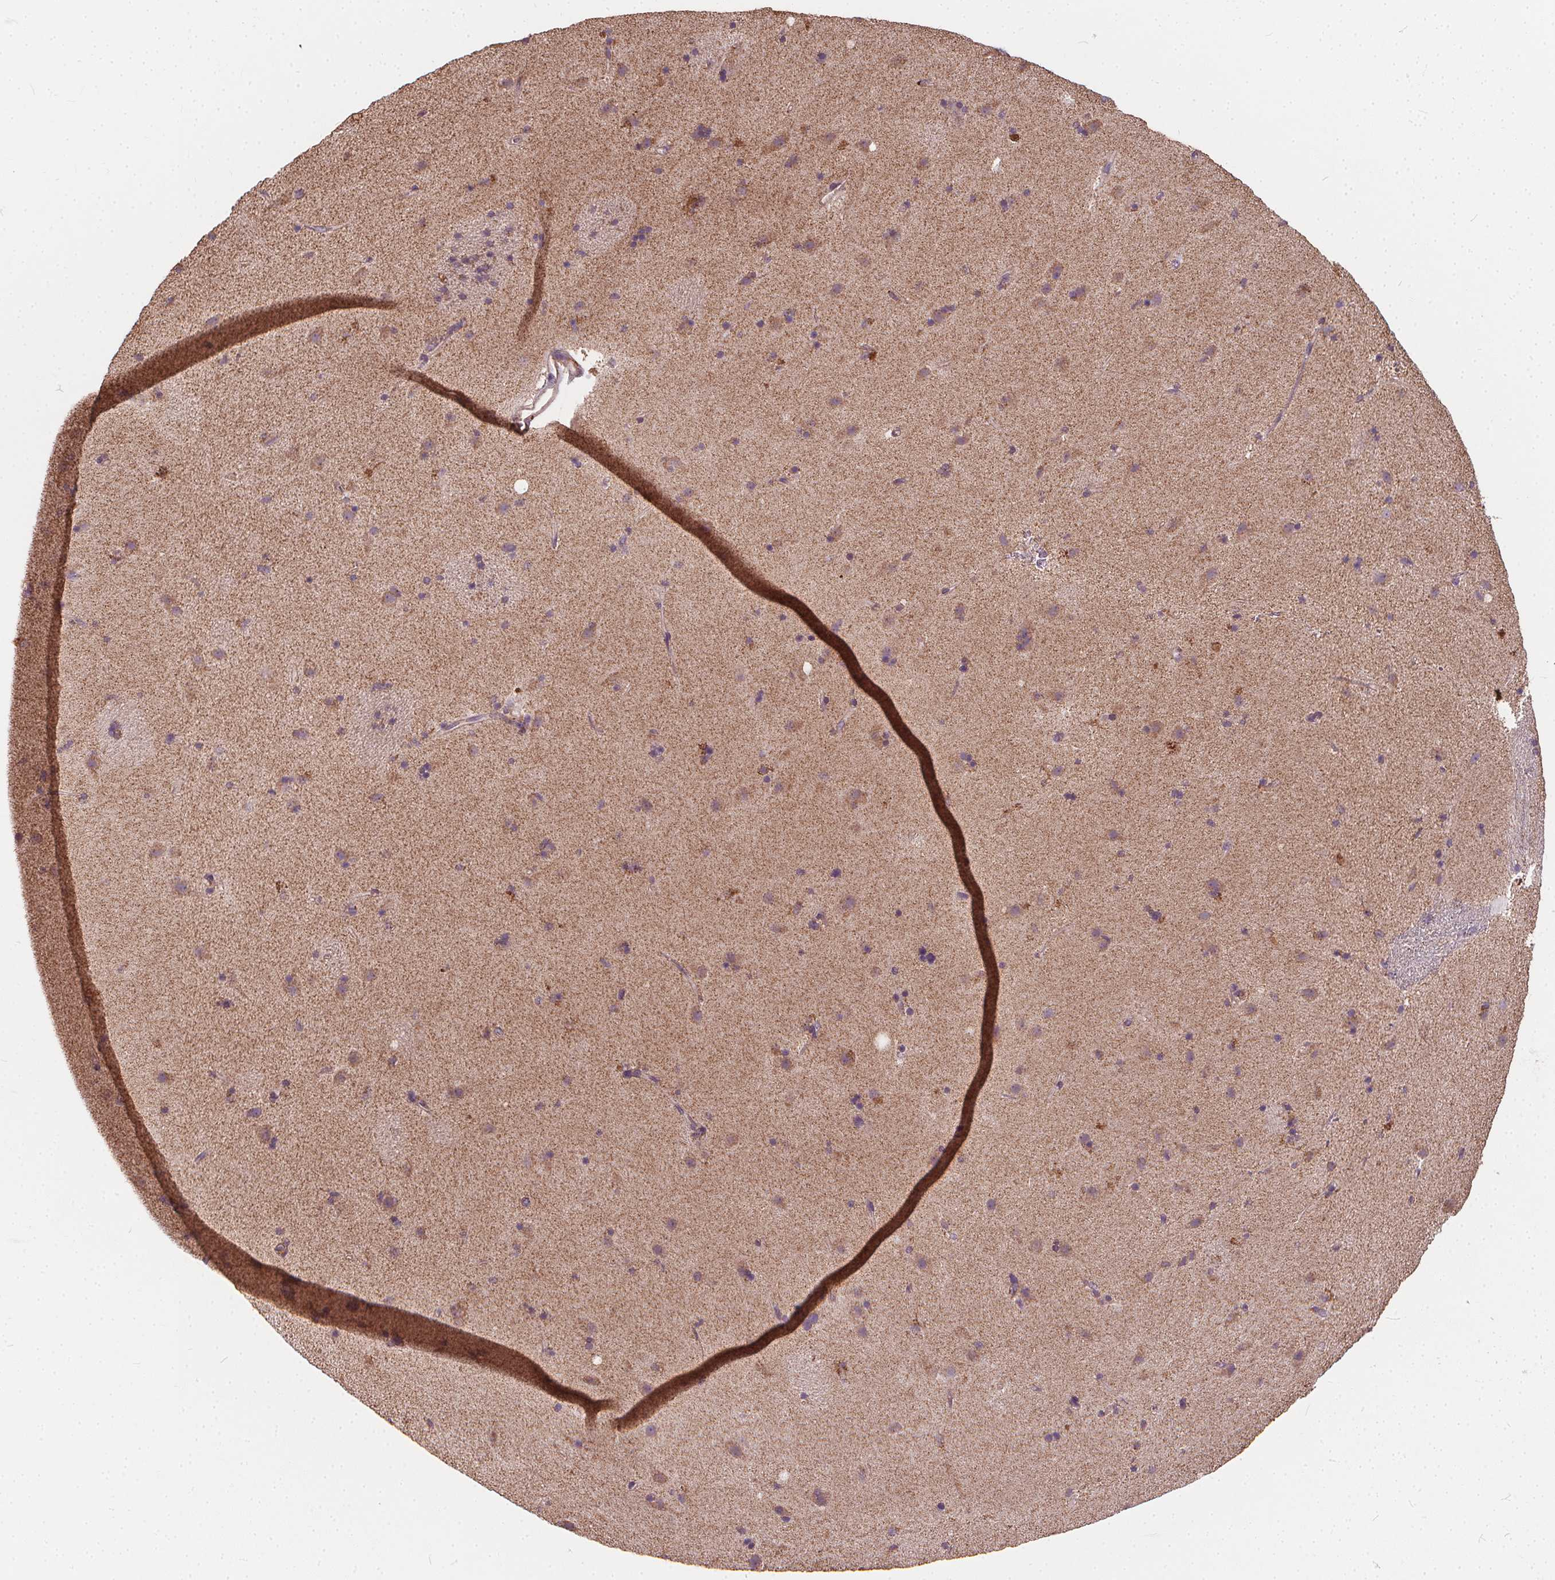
{"staining": {"intensity": "negative", "quantity": "none", "location": "none"}, "tissue": "caudate", "cell_type": "Glial cells", "image_type": "normal", "snomed": [{"axis": "morphology", "description": "Normal tissue, NOS"}, {"axis": "topography", "description": "Lateral ventricle wall"}], "caption": "A histopathology image of human caudate is negative for staining in glial cells. The staining is performed using DAB (3,3'-diaminobenzidine) brown chromogen with nuclei counter-stained in using hematoxylin.", "gene": "ORAI2", "patient": {"sex": "female", "age": 71}}